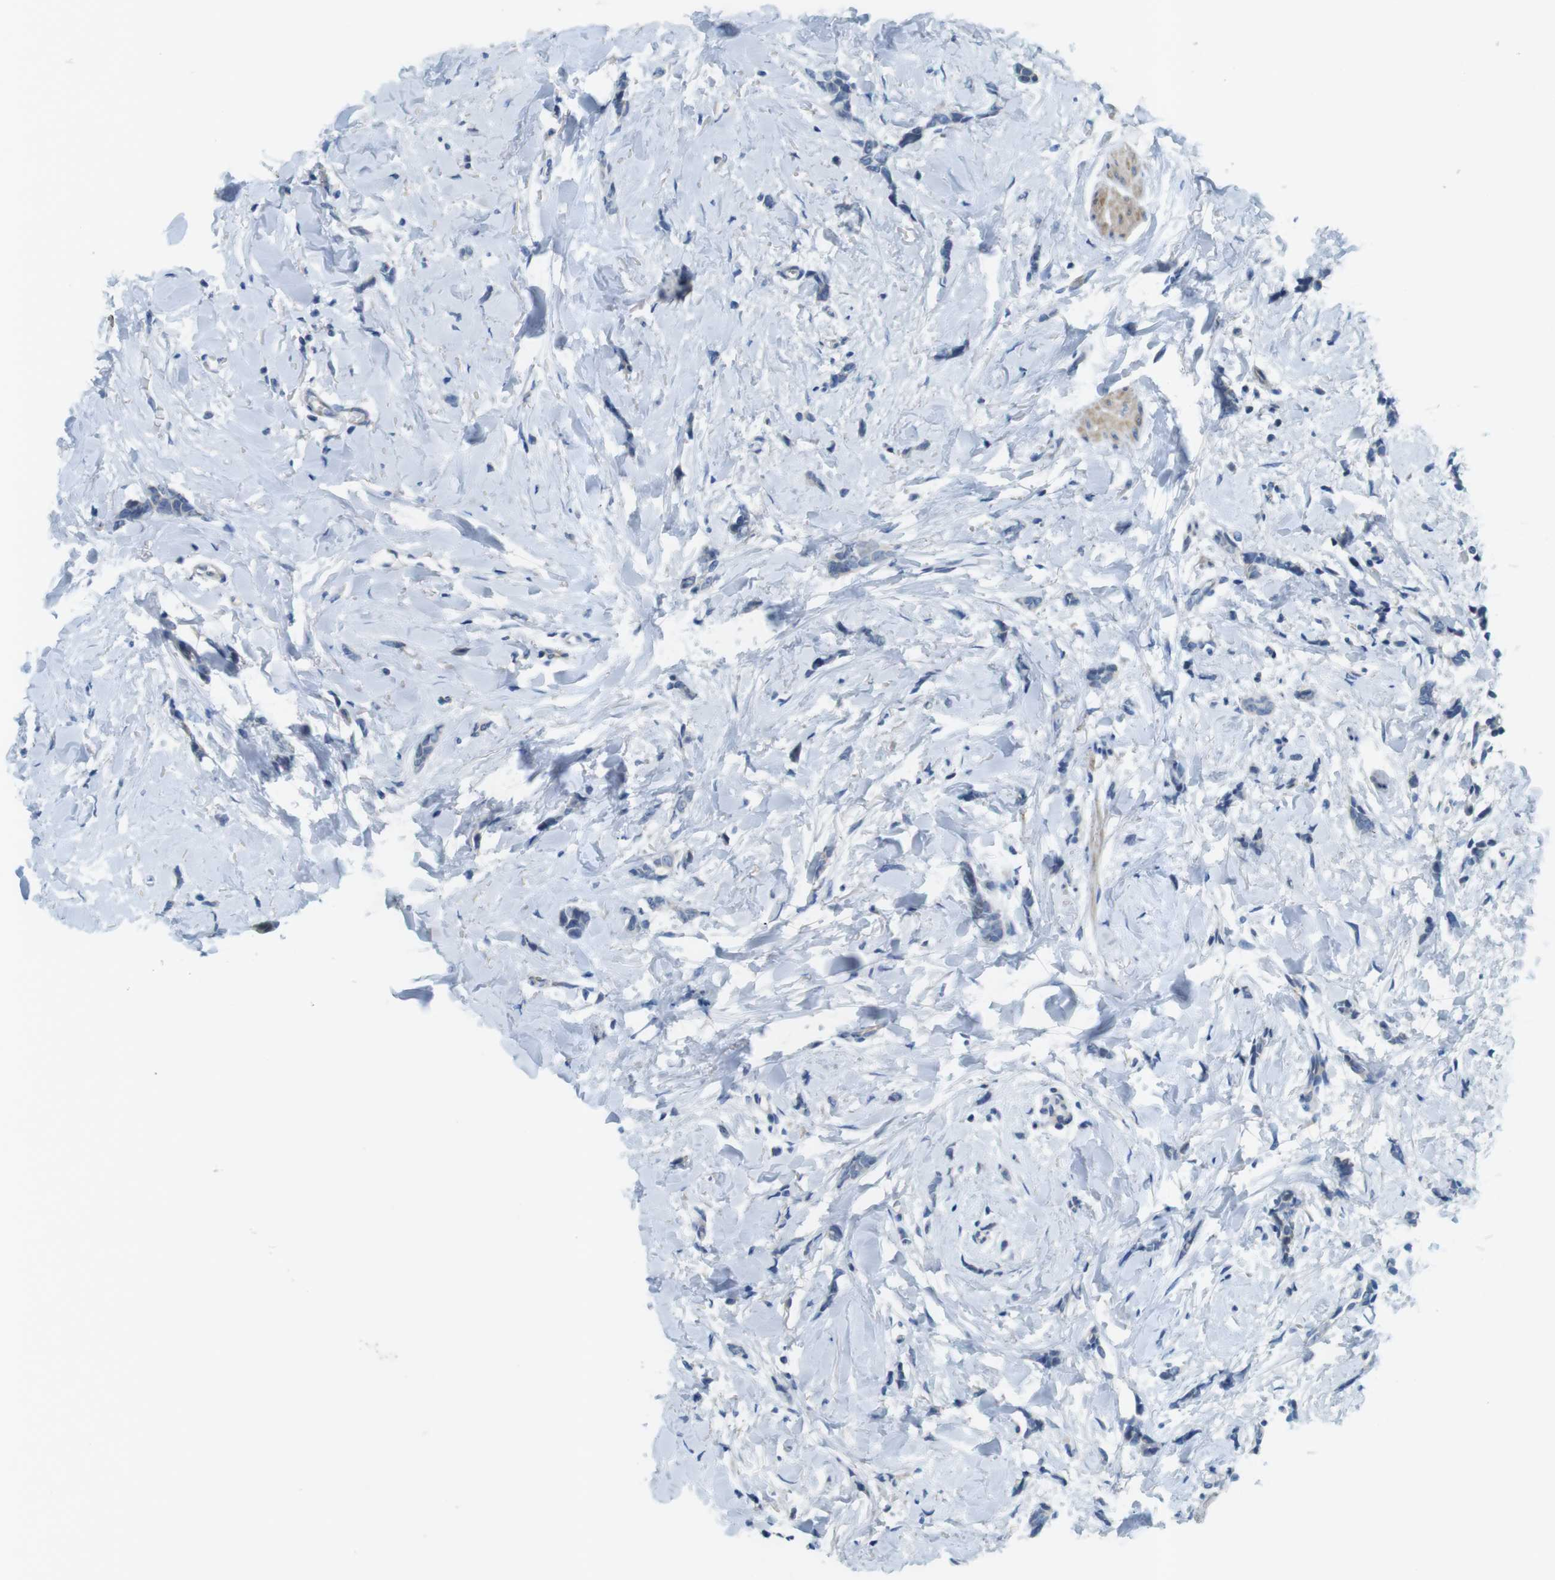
{"staining": {"intensity": "negative", "quantity": "none", "location": "none"}, "tissue": "breast cancer", "cell_type": "Tumor cells", "image_type": "cancer", "snomed": [{"axis": "morphology", "description": "Lobular carcinoma"}, {"axis": "topography", "description": "Skin"}, {"axis": "topography", "description": "Breast"}], "caption": "This histopathology image is of lobular carcinoma (breast) stained with immunohistochemistry to label a protein in brown with the nuclei are counter-stained blue. There is no positivity in tumor cells.", "gene": "TYW1", "patient": {"sex": "female", "age": 46}}